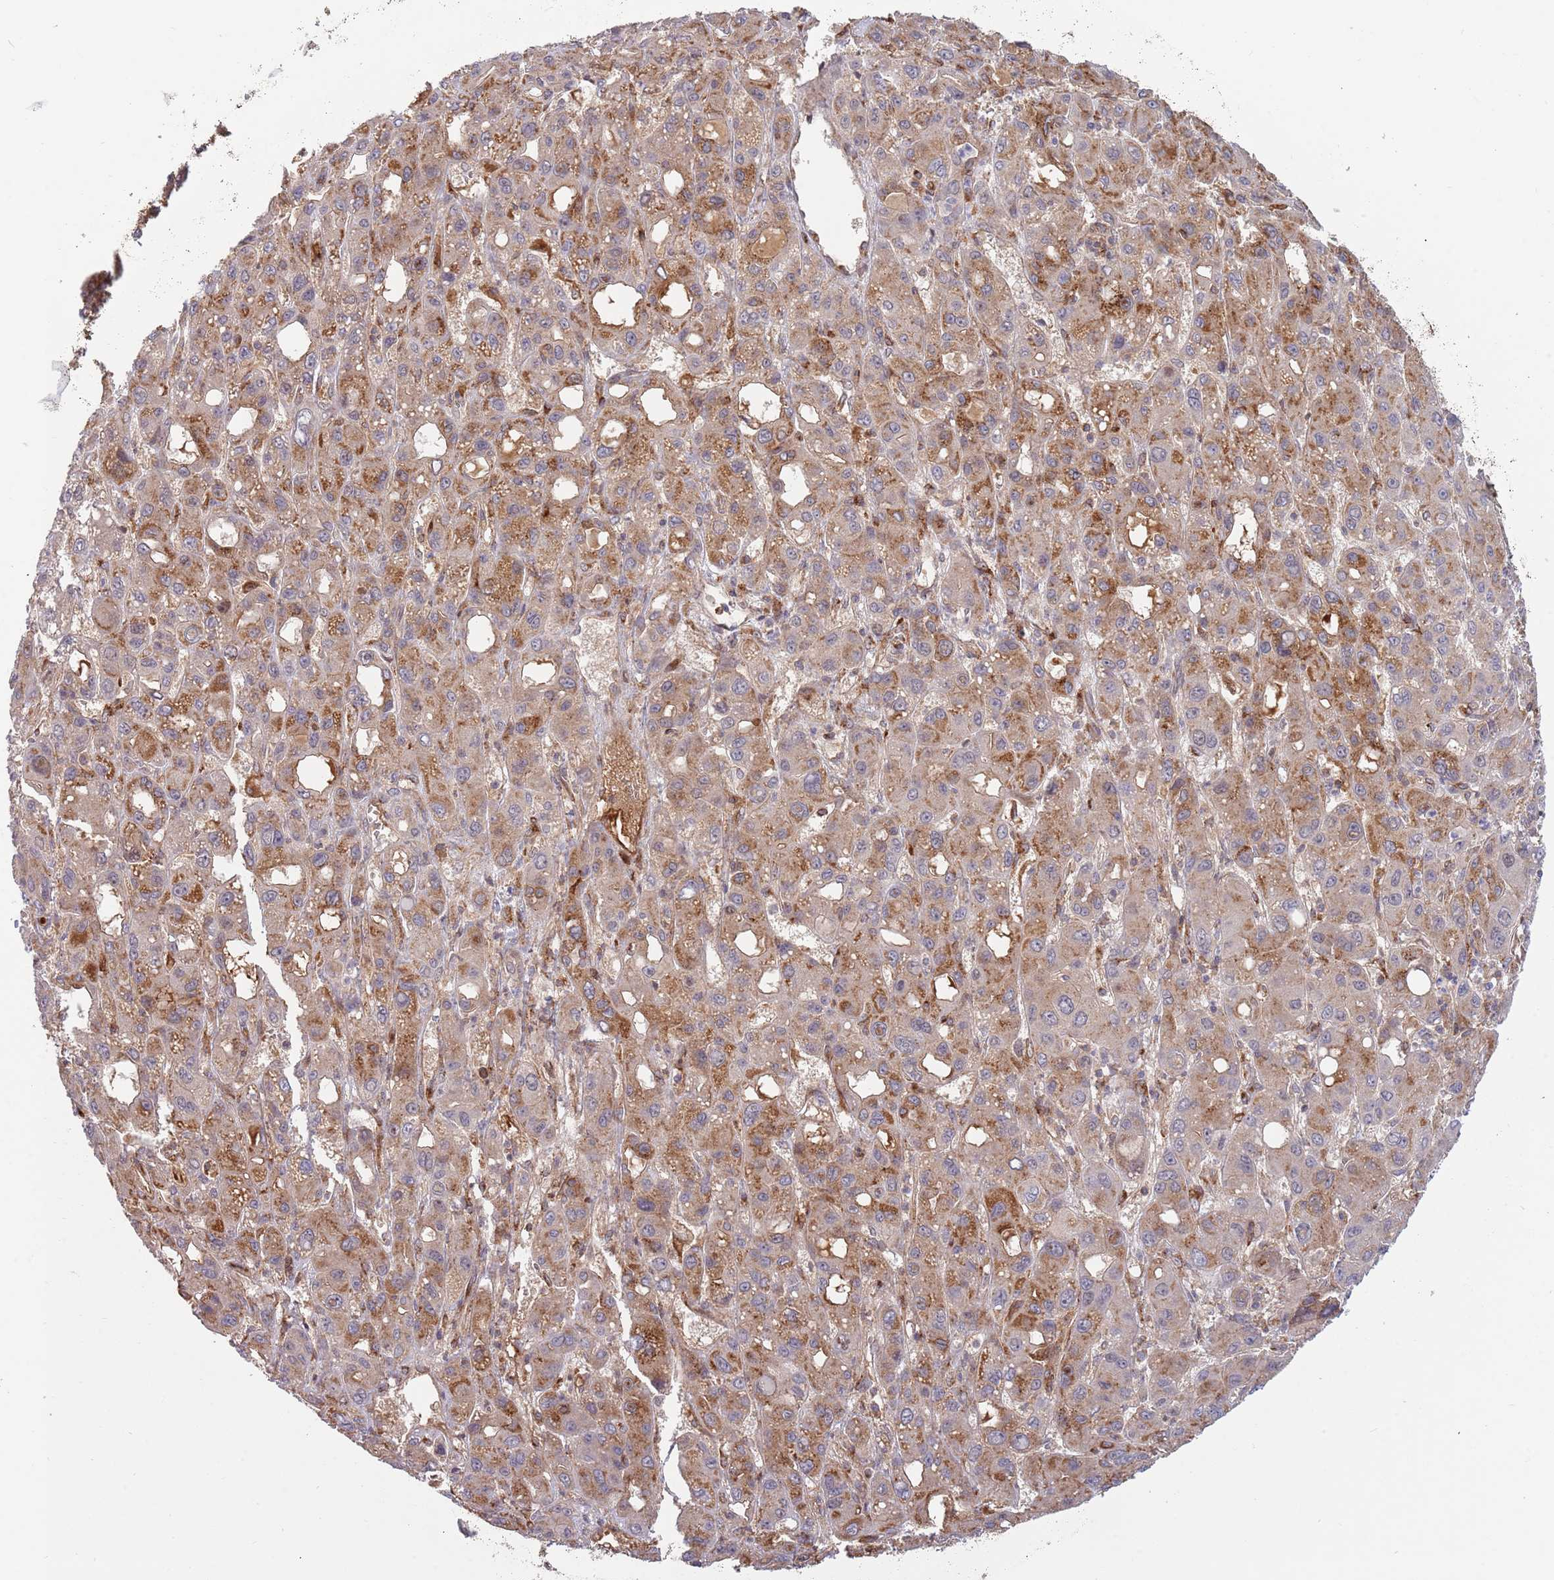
{"staining": {"intensity": "moderate", "quantity": "25%-75%", "location": "cytoplasmic/membranous"}, "tissue": "liver cancer", "cell_type": "Tumor cells", "image_type": "cancer", "snomed": [{"axis": "morphology", "description": "Carcinoma, Hepatocellular, NOS"}, {"axis": "topography", "description": "Liver"}], "caption": "Liver cancer tissue exhibits moderate cytoplasmic/membranous staining in about 25%-75% of tumor cells", "gene": "BTBD7", "patient": {"sex": "male", "age": 55}}